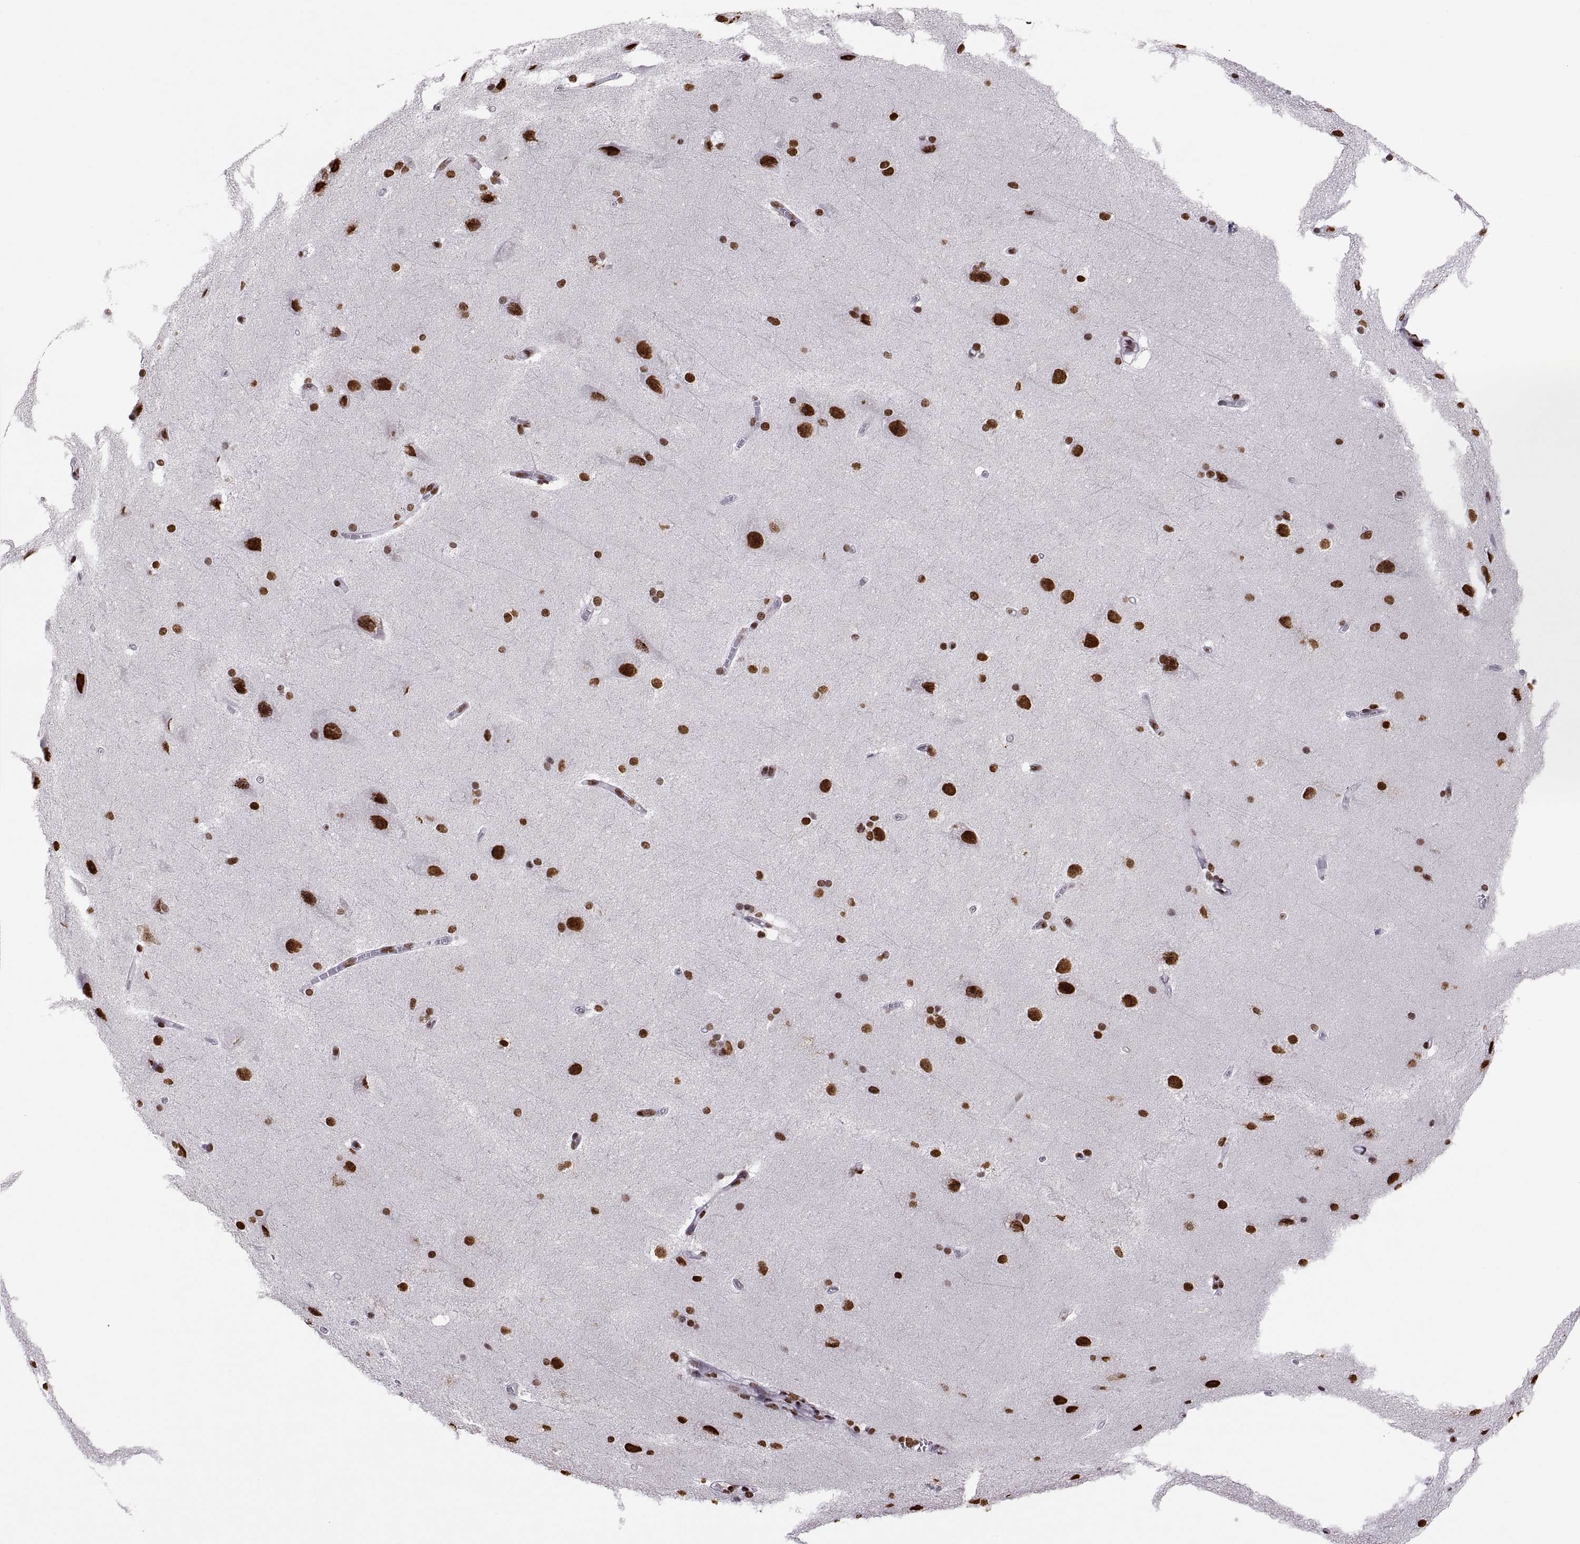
{"staining": {"intensity": "strong", "quantity": "25%-75%", "location": "nuclear"}, "tissue": "hippocampus", "cell_type": "Glial cells", "image_type": "normal", "snomed": [{"axis": "morphology", "description": "Normal tissue, NOS"}, {"axis": "topography", "description": "Cerebral cortex"}, {"axis": "topography", "description": "Hippocampus"}], "caption": "Immunohistochemistry (IHC) staining of benign hippocampus, which shows high levels of strong nuclear staining in approximately 25%-75% of glial cells indicating strong nuclear protein expression. The staining was performed using DAB (3,3'-diaminobenzidine) (brown) for protein detection and nuclei were counterstained in hematoxylin (blue).", "gene": "SNAI1", "patient": {"sex": "female", "age": 19}}